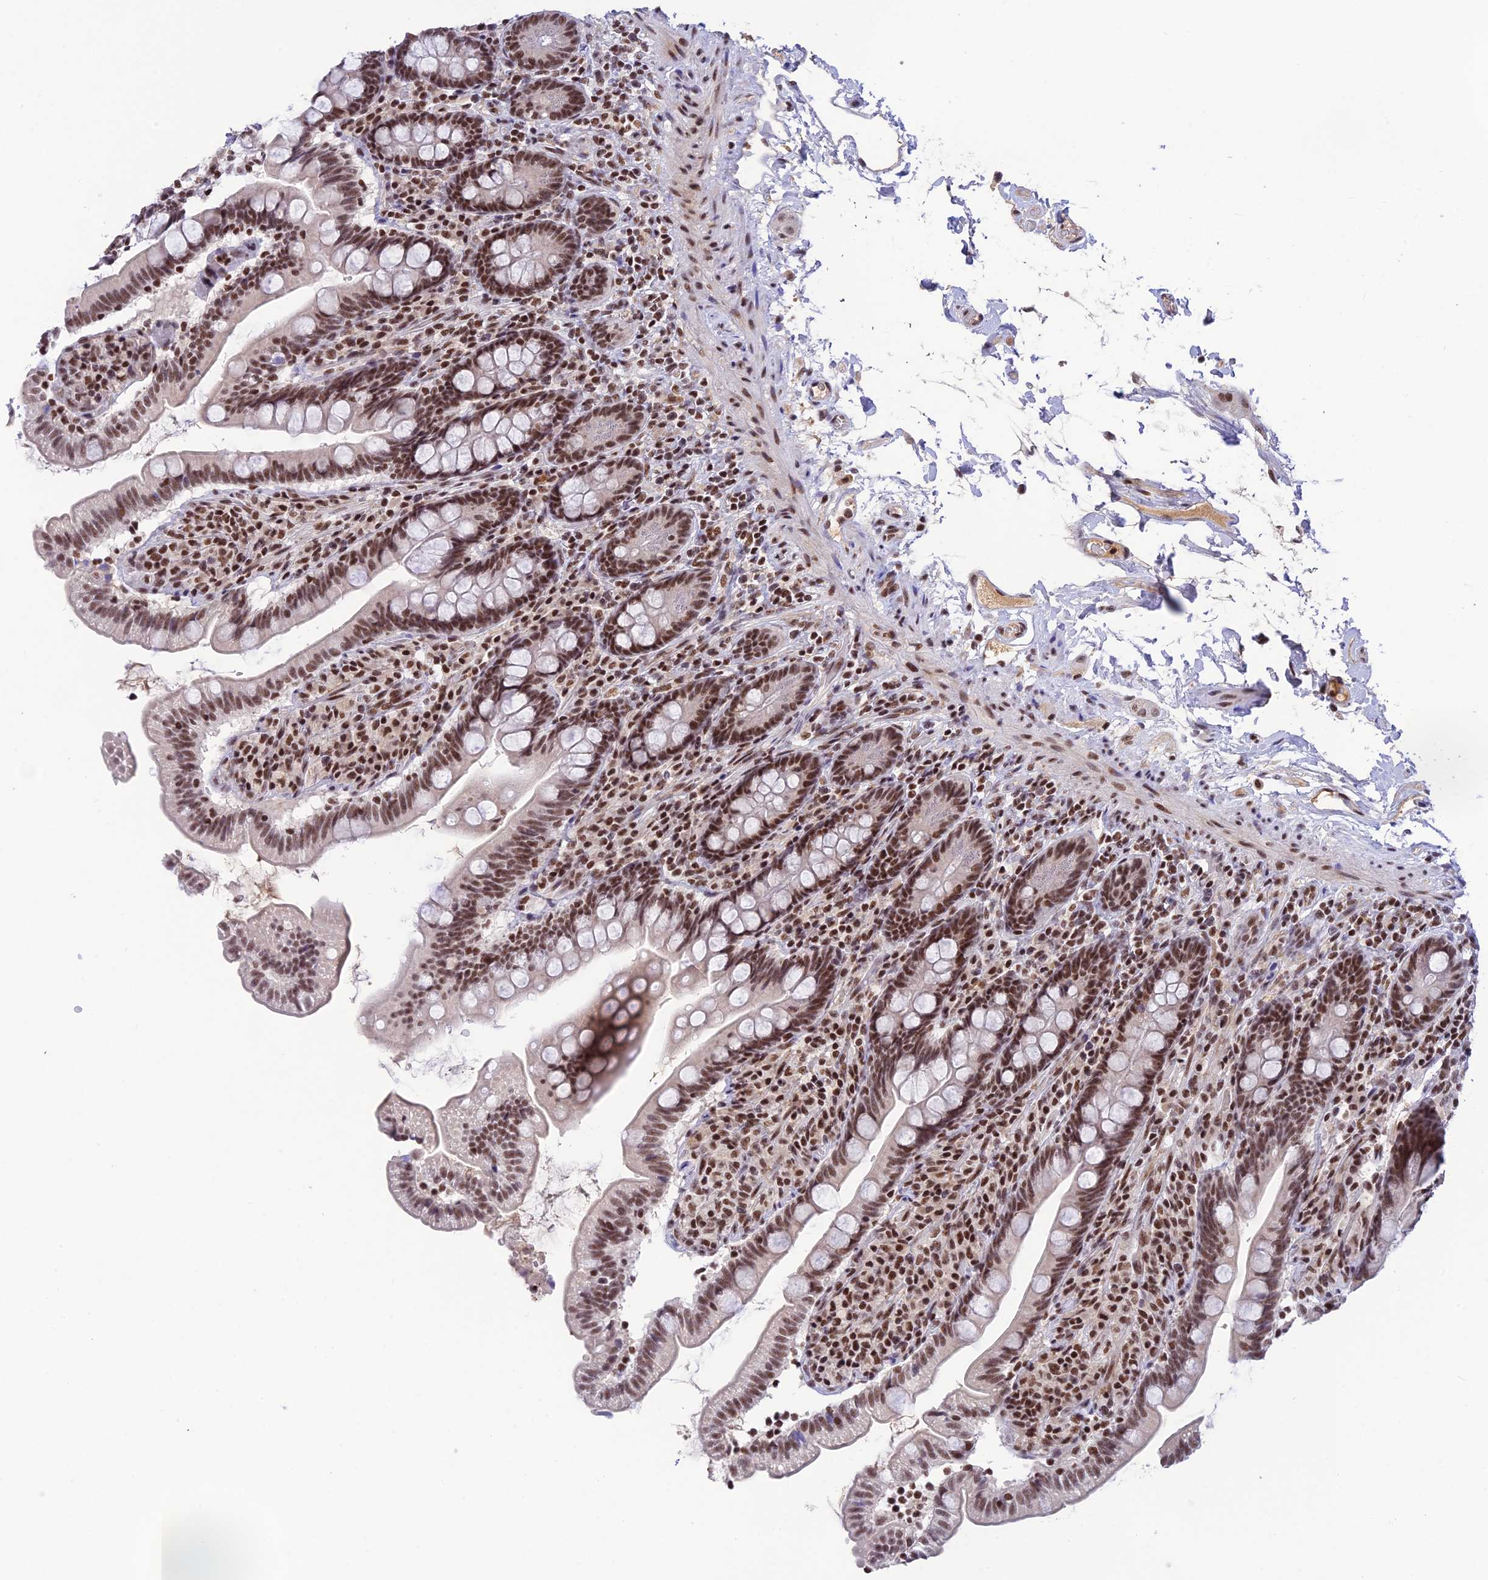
{"staining": {"intensity": "strong", "quantity": ">75%", "location": "nuclear"}, "tissue": "small intestine", "cell_type": "Glandular cells", "image_type": "normal", "snomed": [{"axis": "morphology", "description": "Normal tissue, NOS"}, {"axis": "topography", "description": "Small intestine"}], "caption": "Small intestine stained for a protein (brown) exhibits strong nuclear positive positivity in about >75% of glandular cells.", "gene": "THAP11", "patient": {"sex": "female", "age": 64}}